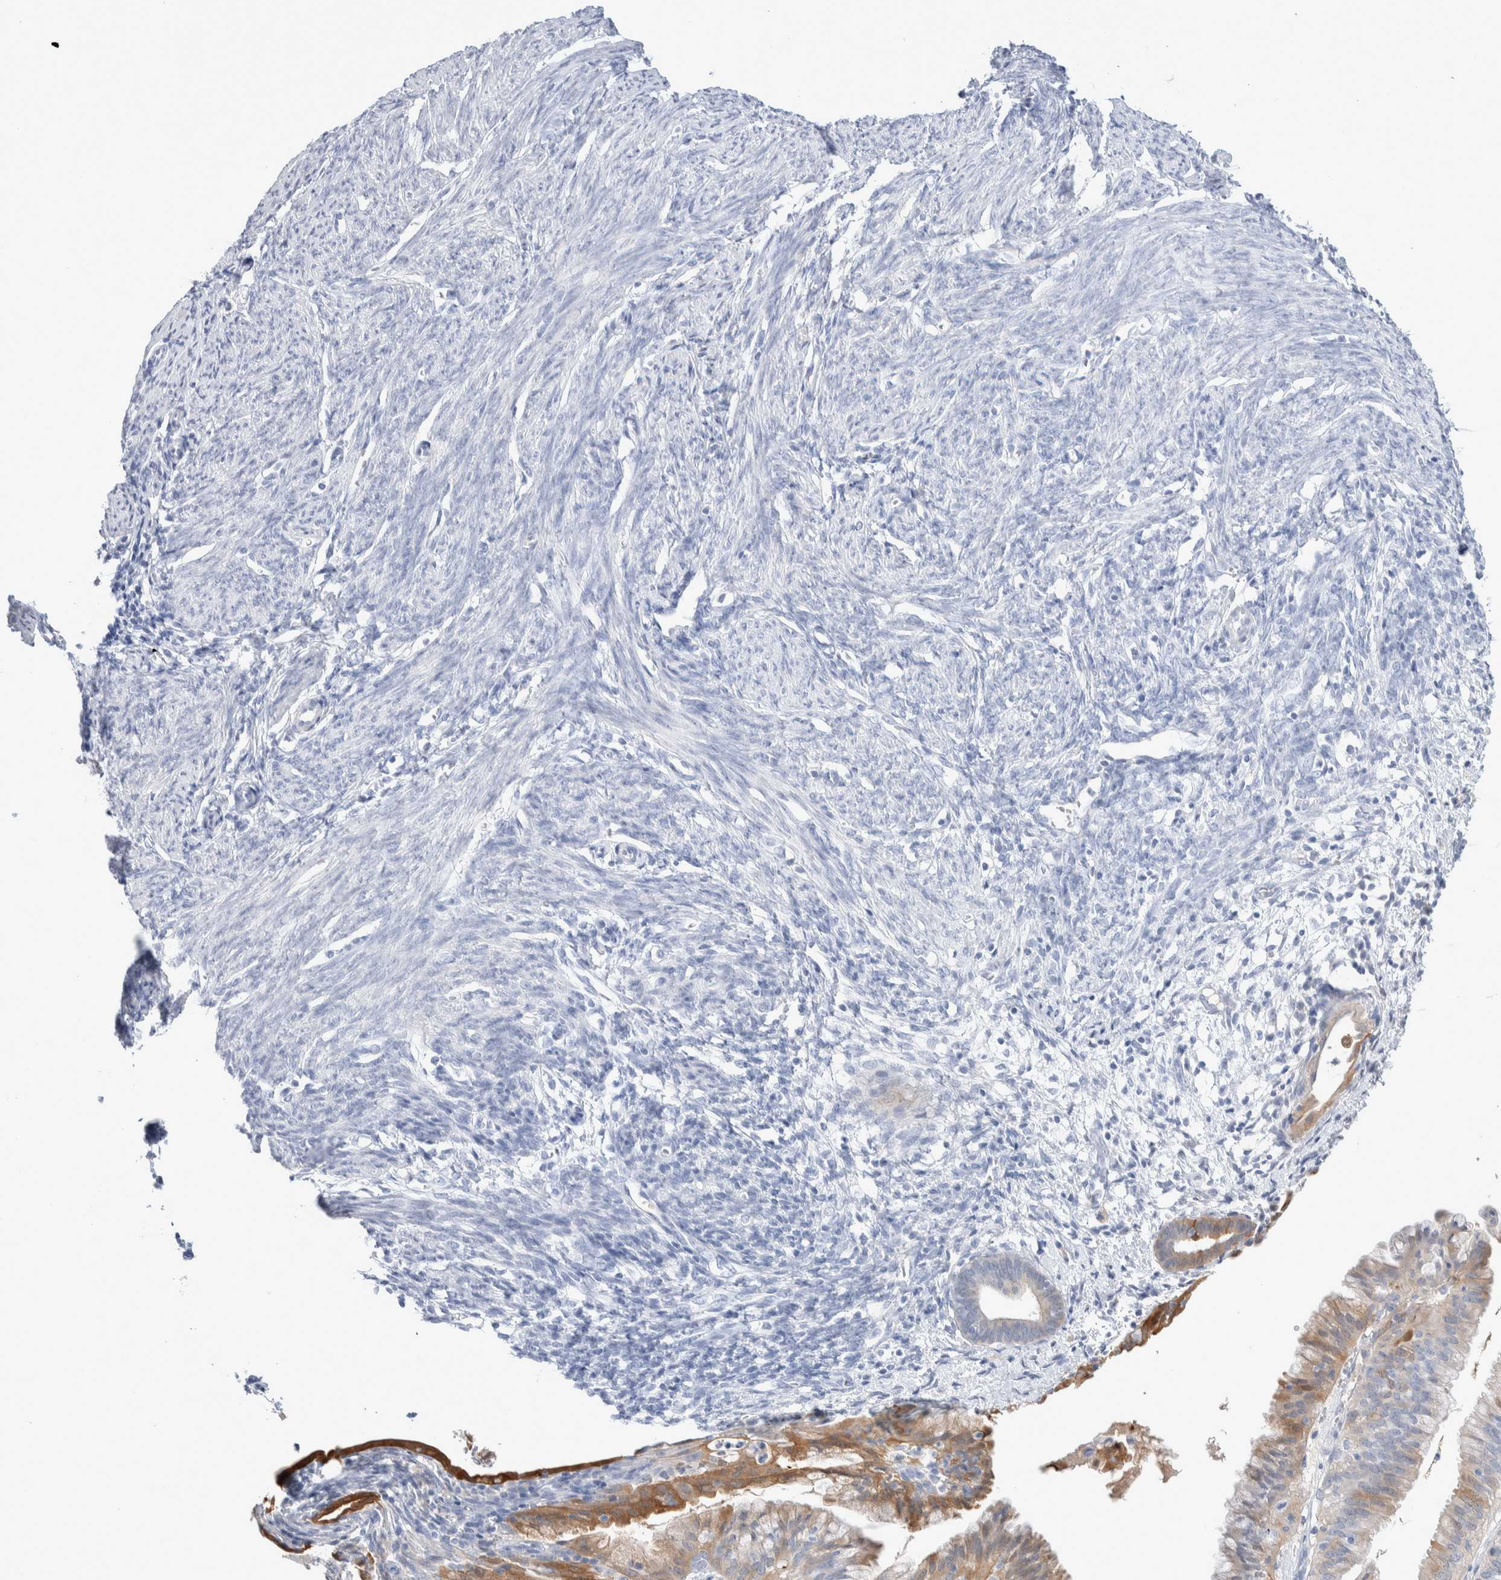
{"staining": {"intensity": "negative", "quantity": "none", "location": "none"}, "tissue": "endometrium", "cell_type": "Cells in endometrial stroma", "image_type": "normal", "snomed": [{"axis": "morphology", "description": "Normal tissue, NOS"}, {"axis": "morphology", "description": "Adenocarcinoma, NOS"}, {"axis": "topography", "description": "Endometrium"}], "caption": "This photomicrograph is of benign endometrium stained with immunohistochemistry to label a protein in brown with the nuclei are counter-stained blue. There is no staining in cells in endometrial stroma.", "gene": "GDA", "patient": {"sex": "female", "age": 57}}